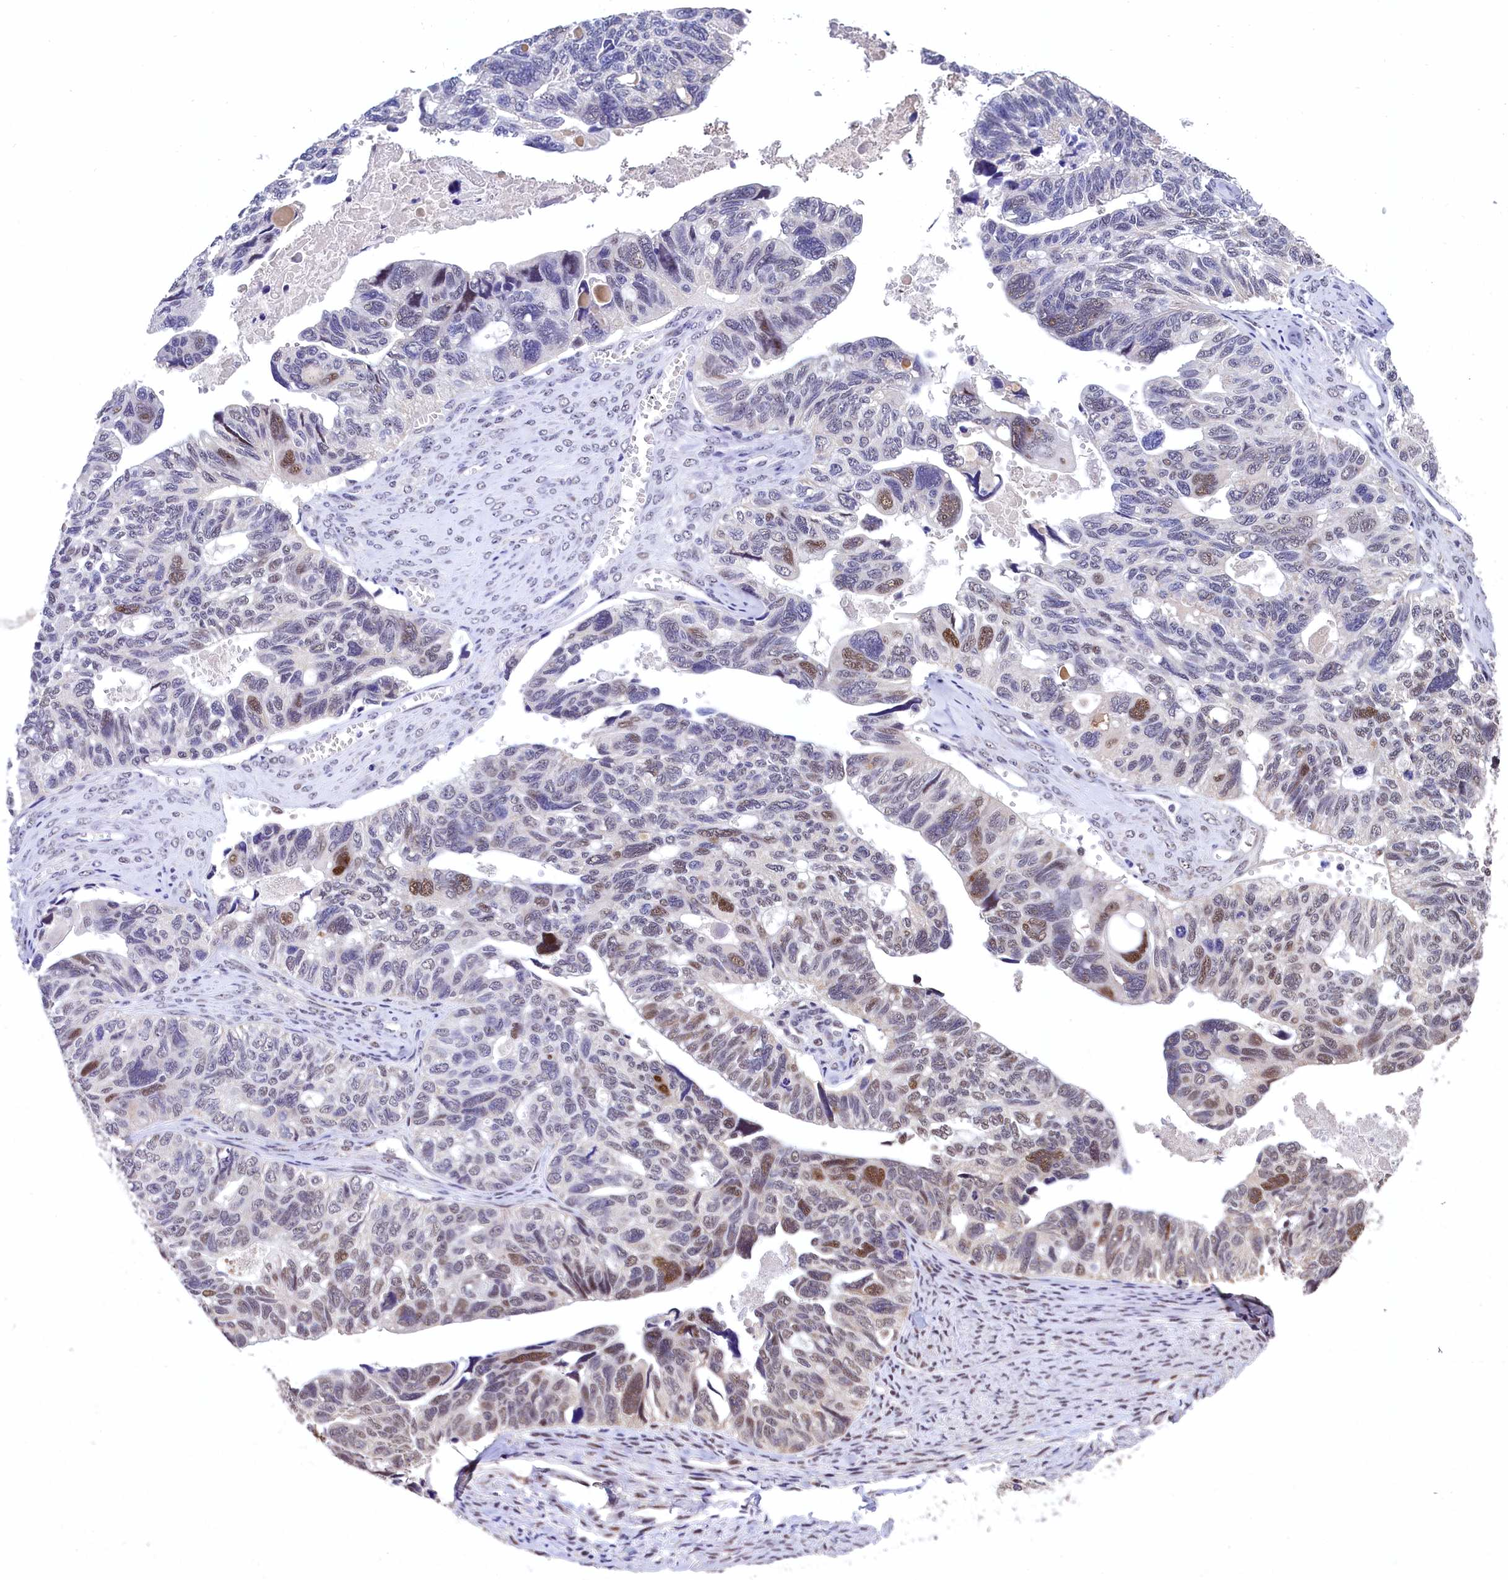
{"staining": {"intensity": "moderate", "quantity": "<25%", "location": "nuclear"}, "tissue": "ovarian cancer", "cell_type": "Tumor cells", "image_type": "cancer", "snomed": [{"axis": "morphology", "description": "Cystadenocarcinoma, serous, NOS"}, {"axis": "topography", "description": "Ovary"}], "caption": "Ovarian cancer was stained to show a protein in brown. There is low levels of moderate nuclear expression in approximately <25% of tumor cells.", "gene": "HECTD4", "patient": {"sex": "female", "age": 79}}